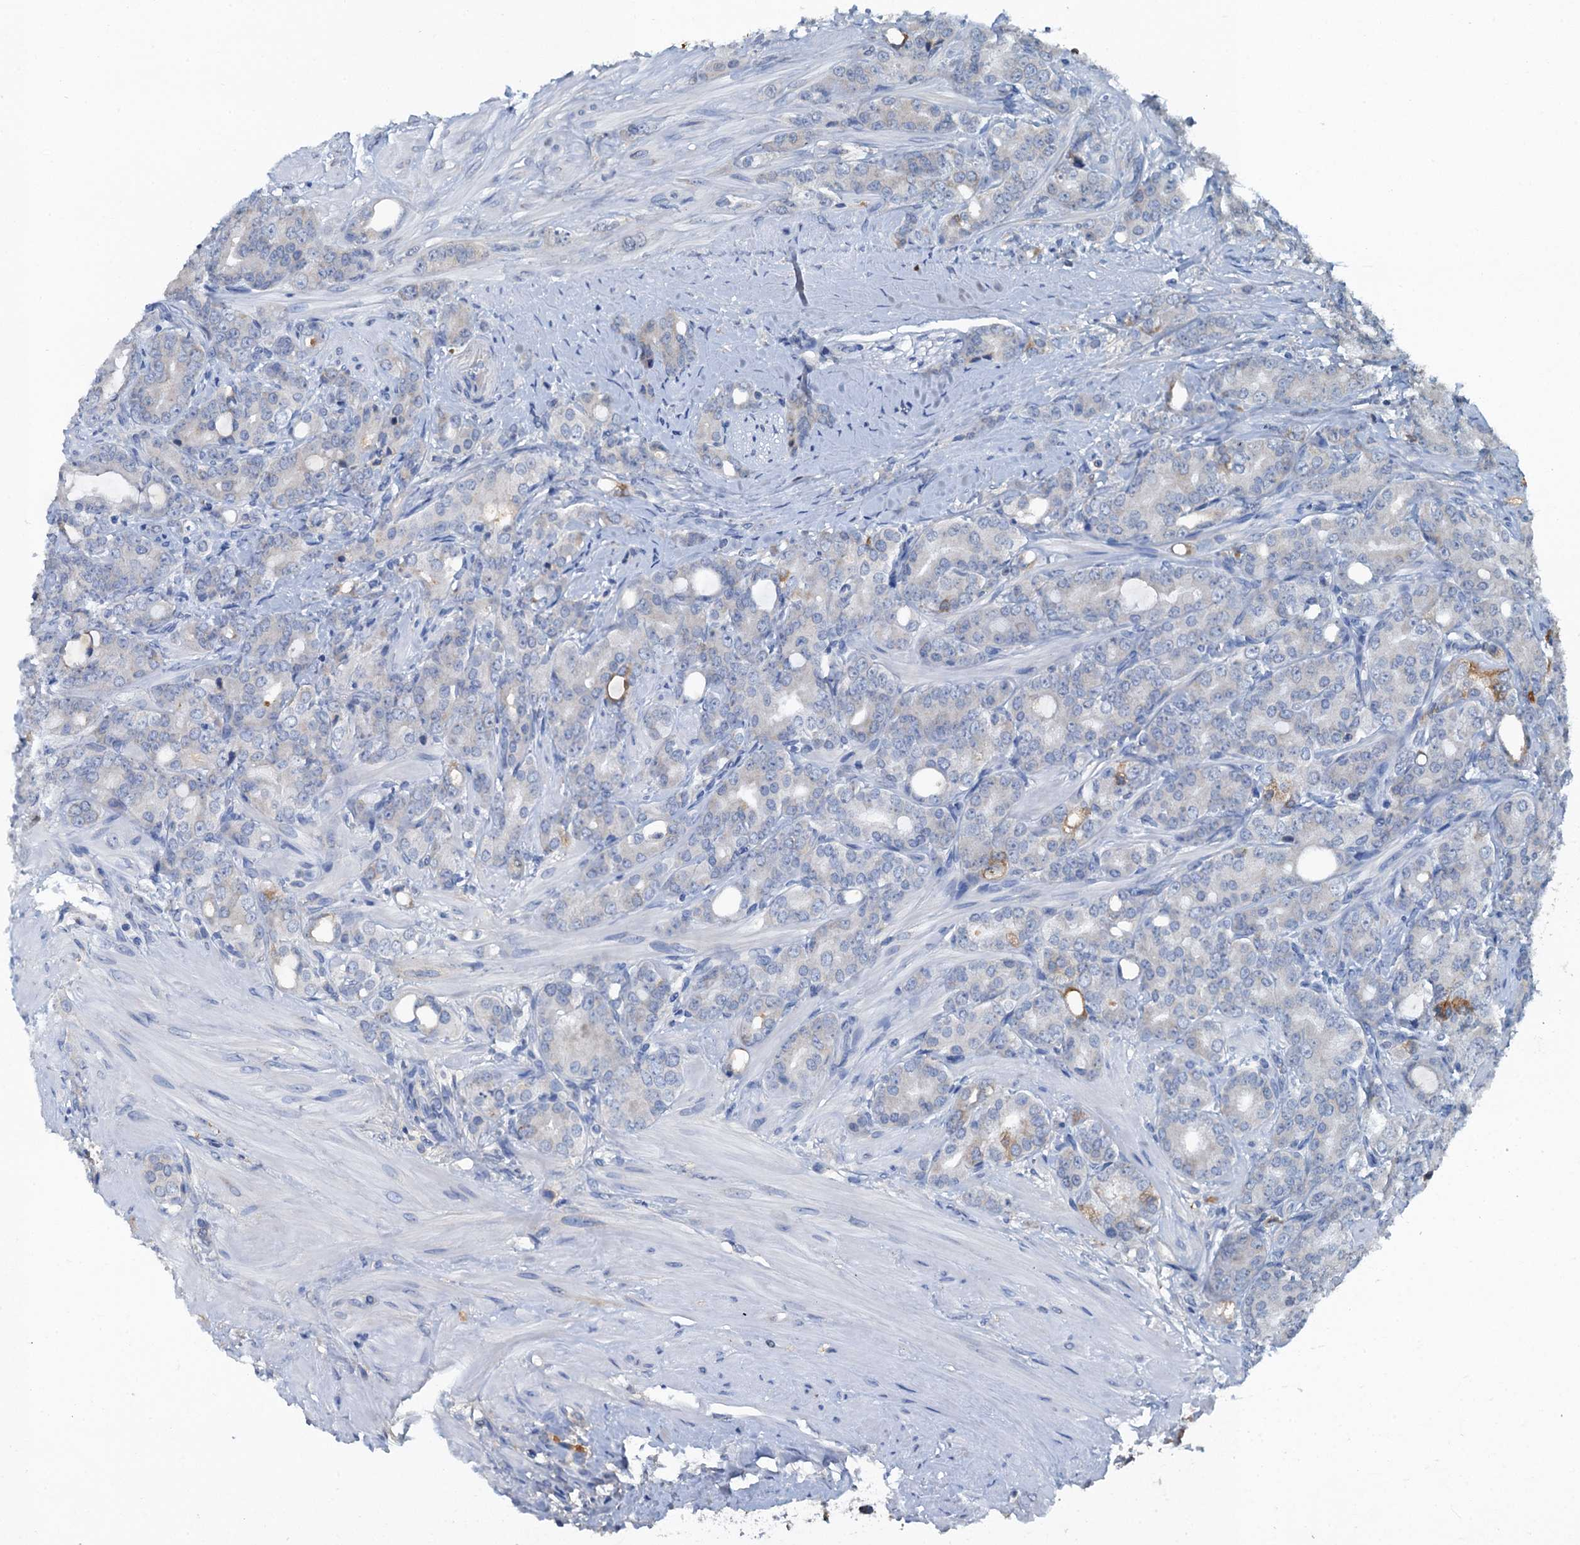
{"staining": {"intensity": "negative", "quantity": "none", "location": "none"}, "tissue": "prostate cancer", "cell_type": "Tumor cells", "image_type": "cancer", "snomed": [{"axis": "morphology", "description": "Adenocarcinoma, High grade"}, {"axis": "topography", "description": "Prostate"}], "caption": "An immunohistochemistry (IHC) micrograph of adenocarcinoma (high-grade) (prostate) is shown. There is no staining in tumor cells of adenocarcinoma (high-grade) (prostate).", "gene": "LSM14B", "patient": {"sex": "male", "age": 62}}